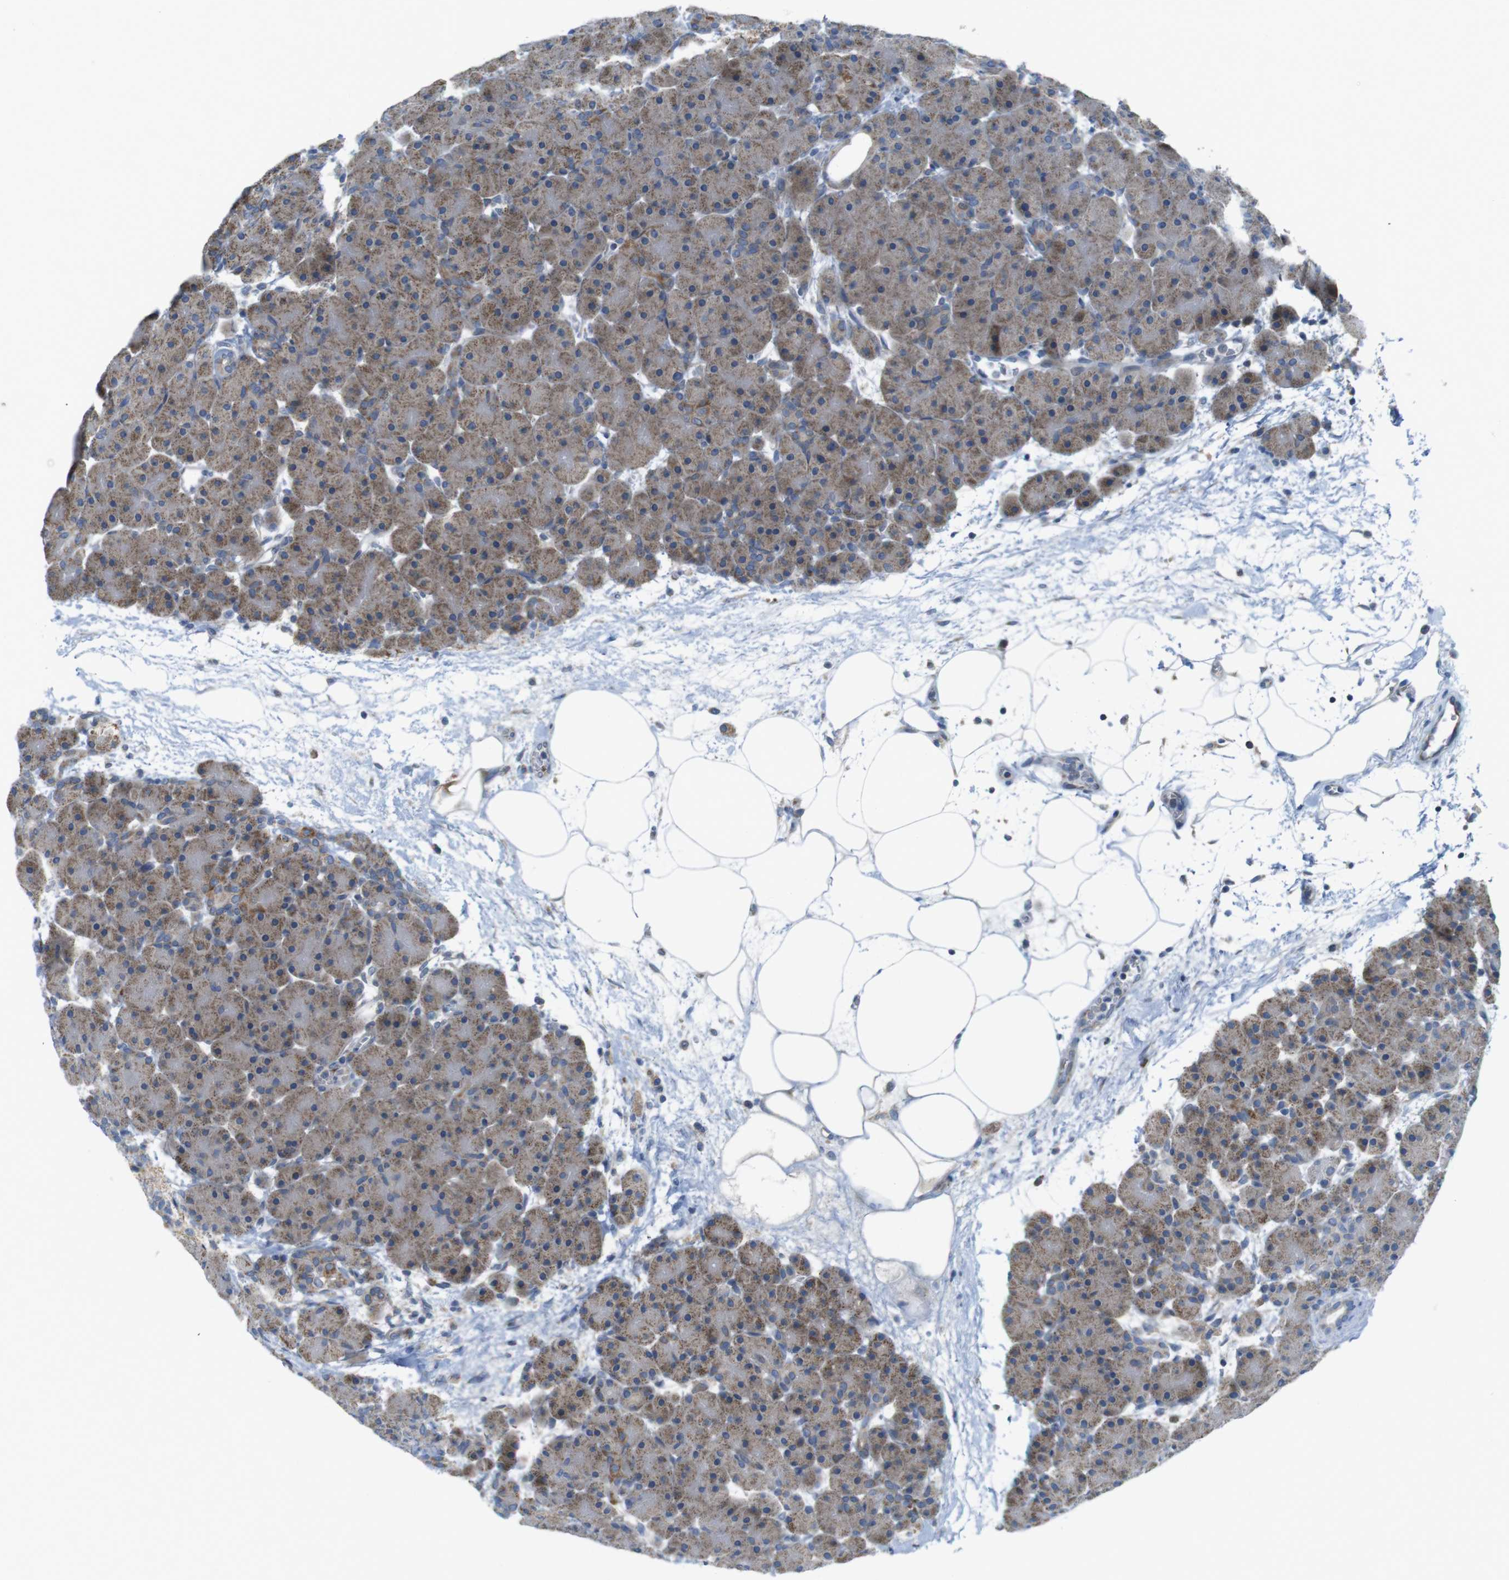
{"staining": {"intensity": "moderate", "quantity": ">75%", "location": "cytoplasmic/membranous"}, "tissue": "pancreas", "cell_type": "Exocrine glandular cells", "image_type": "normal", "snomed": [{"axis": "morphology", "description": "Normal tissue, NOS"}, {"axis": "topography", "description": "Pancreas"}], "caption": "There is medium levels of moderate cytoplasmic/membranous expression in exocrine glandular cells of benign pancreas, as demonstrated by immunohistochemical staining (brown color).", "gene": "MARCHF1", "patient": {"sex": "male", "age": 66}}